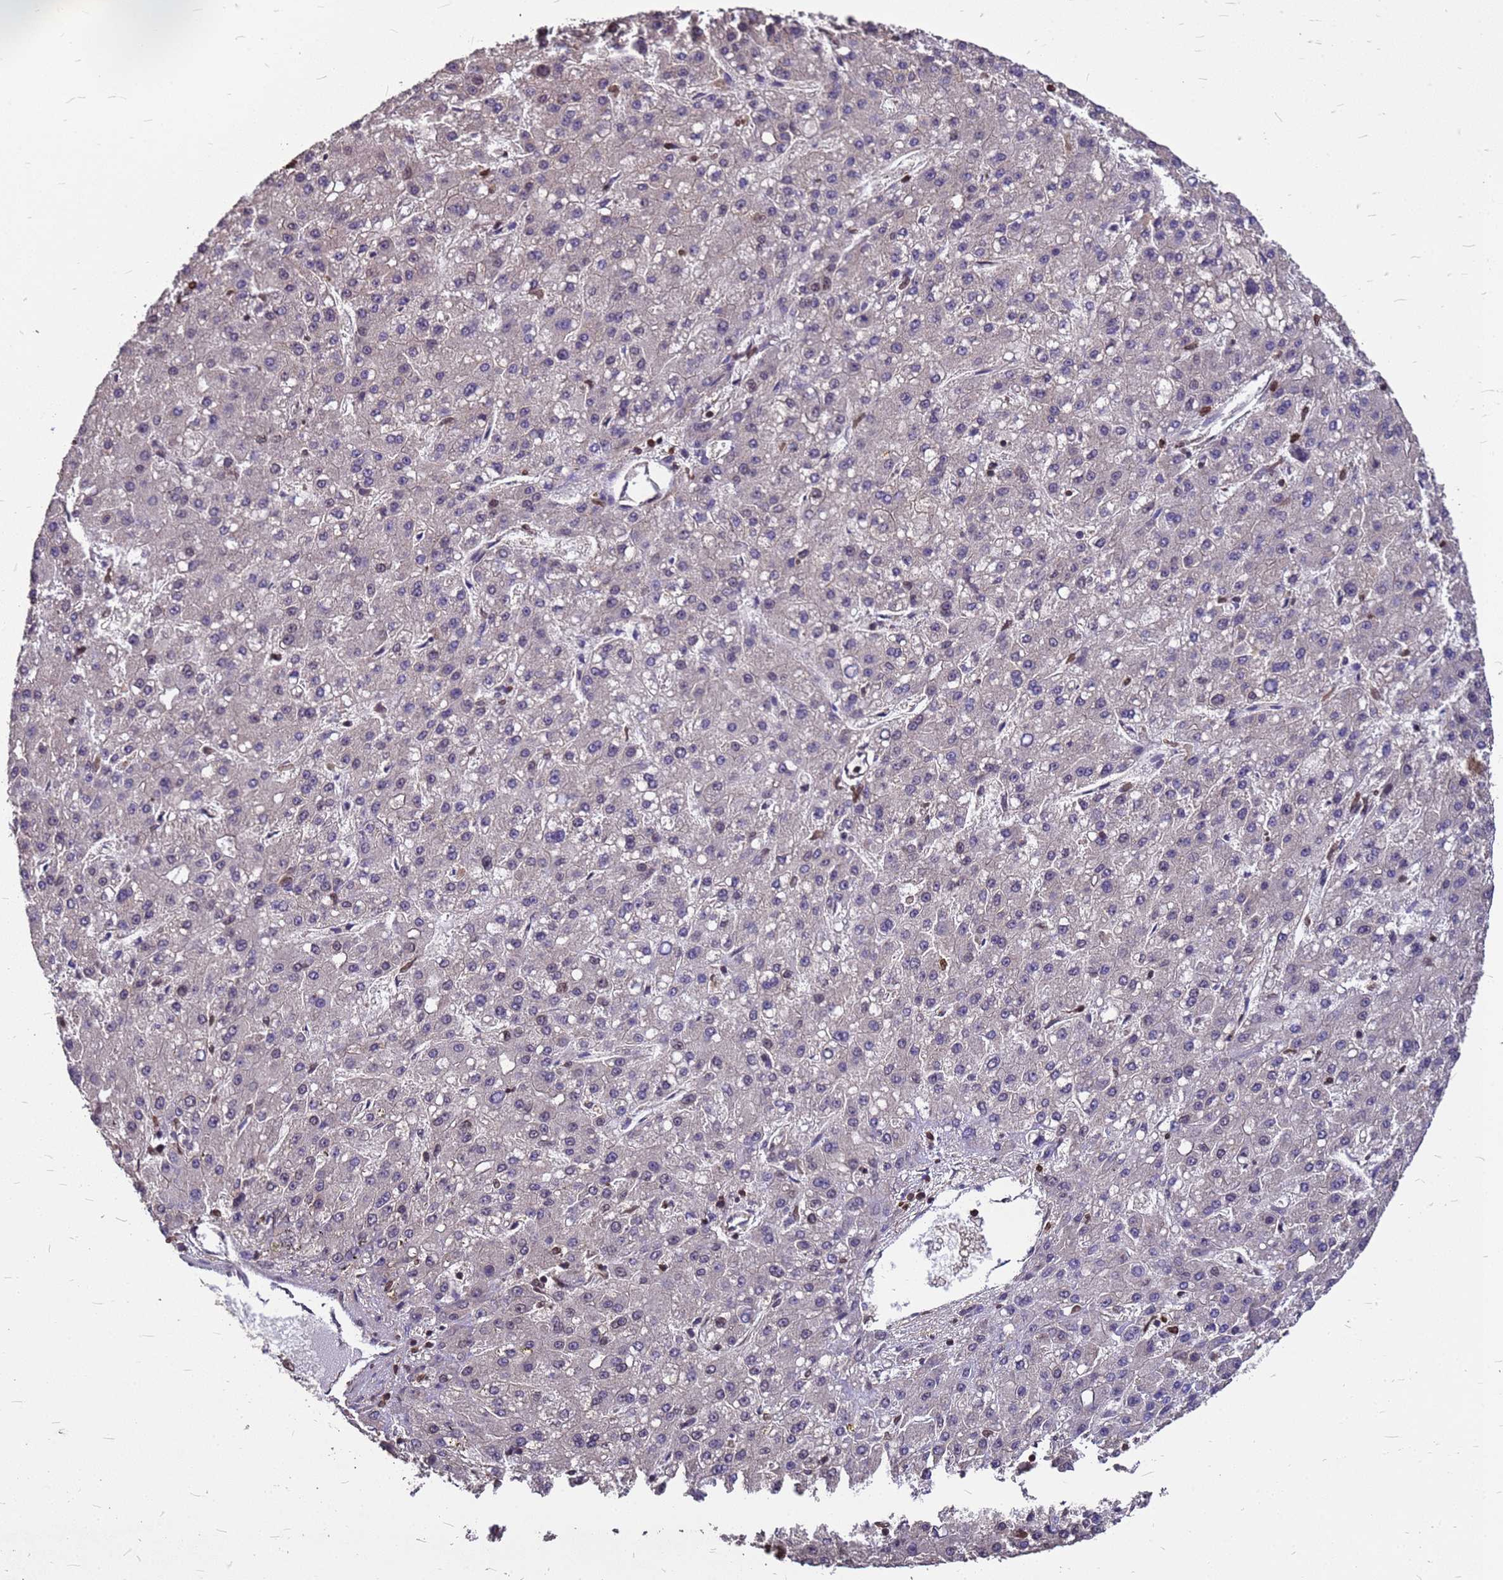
{"staining": {"intensity": "weak", "quantity": "<25%", "location": "nuclear"}, "tissue": "liver cancer", "cell_type": "Tumor cells", "image_type": "cancer", "snomed": [{"axis": "morphology", "description": "Carcinoma, Hepatocellular, NOS"}, {"axis": "topography", "description": "Liver"}], "caption": "Immunohistochemical staining of human liver cancer (hepatocellular carcinoma) demonstrates no significant expression in tumor cells.", "gene": "C1orf35", "patient": {"sex": "male", "age": 67}}